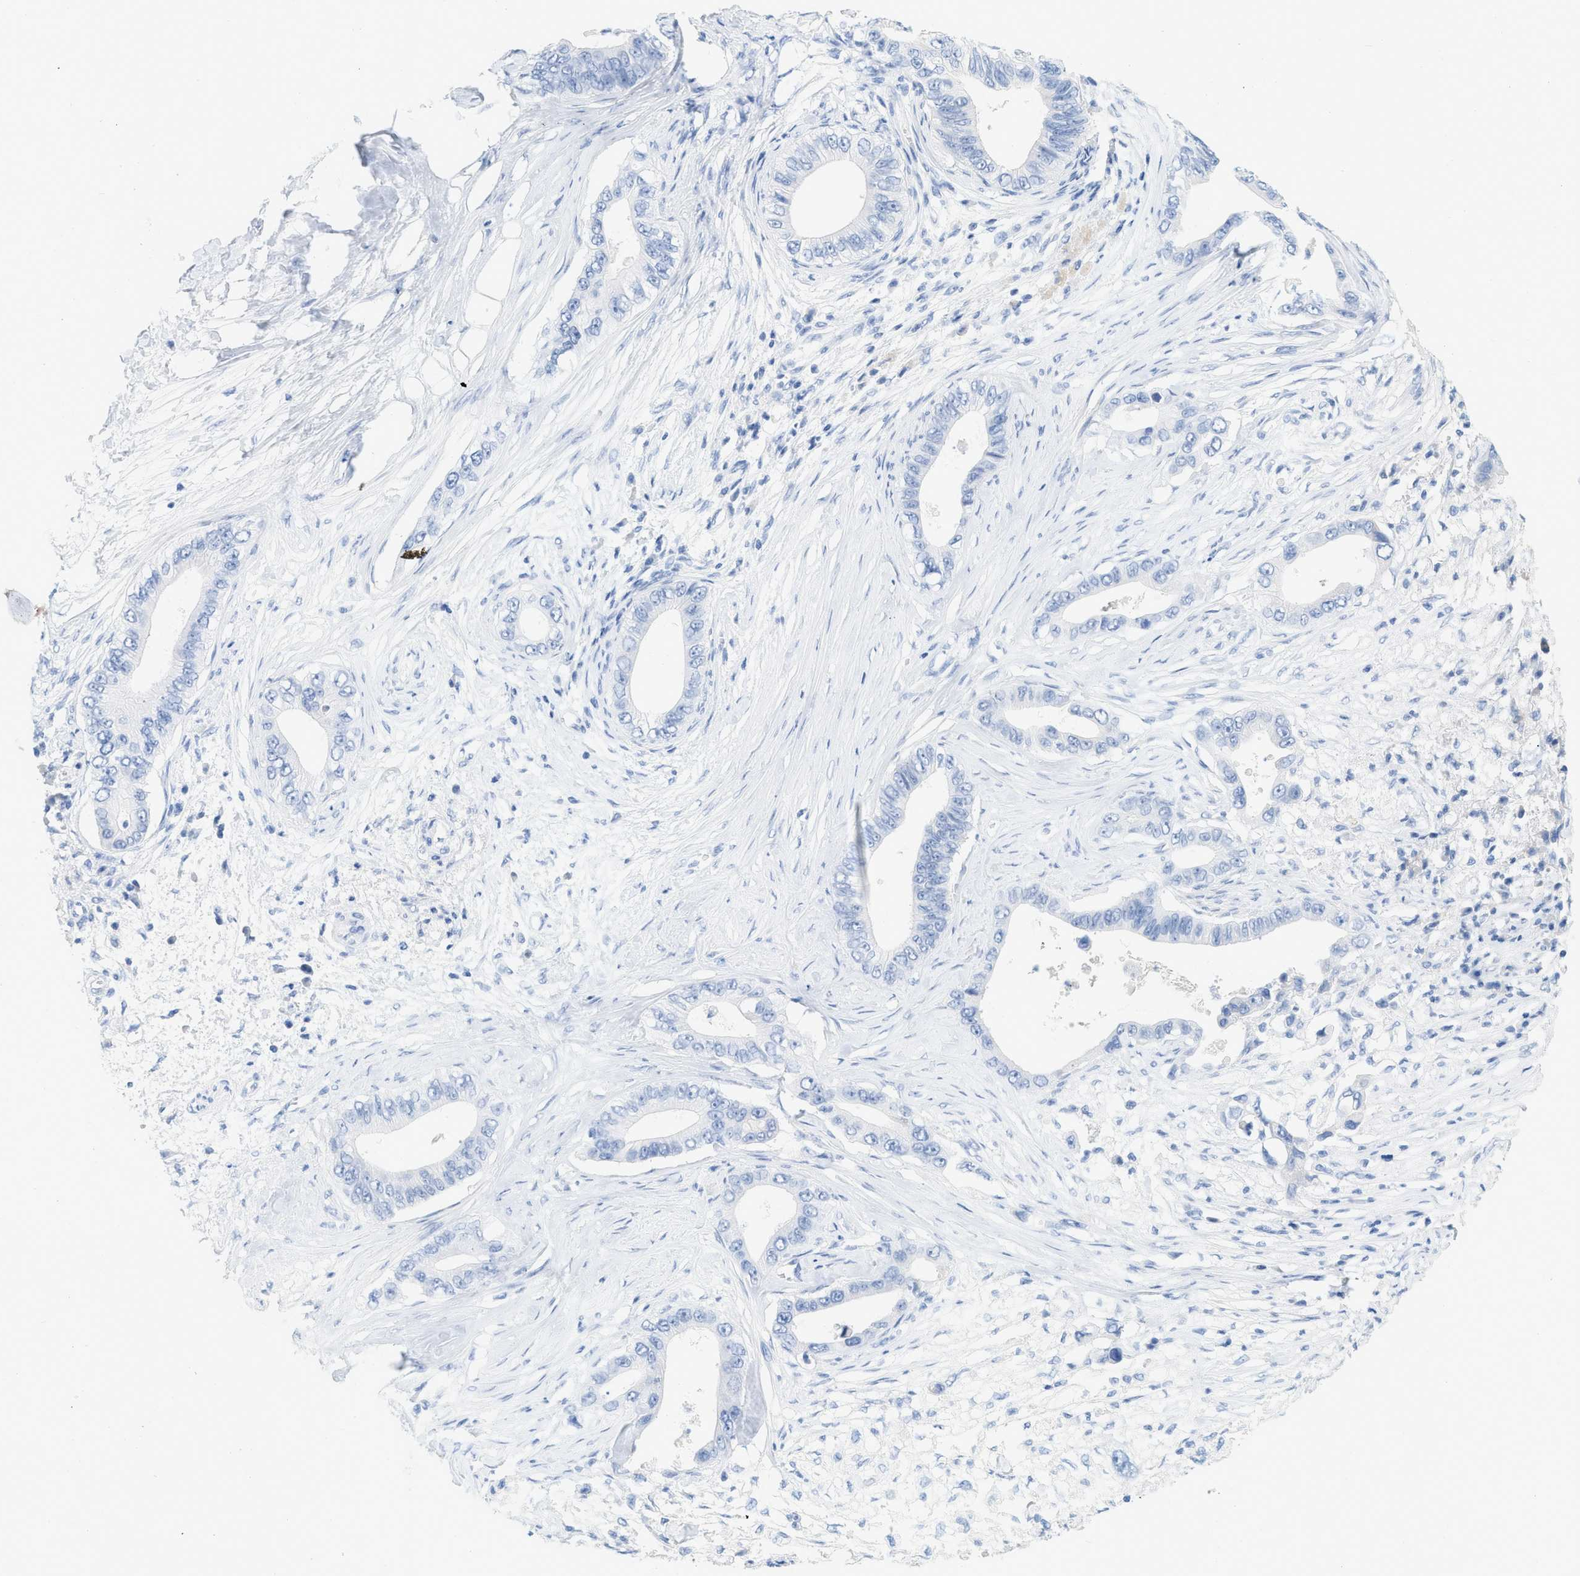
{"staining": {"intensity": "negative", "quantity": "none", "location": "none"}, "tissue": "pancreatic cancer", "cell_type": "Tumor cells", "image_type": "cancer", "snomed": [{"axis": "morphology", "description": "Adenocarcinoma, NOS"}, {"axis": "topography", "description": "Pancreas"}], "caption": "A histopathology image of human pancreatic adenocarcinoma is negative for staining in tumor cells.", "gene": "PAPPA", "patient": {"sex": "male", "age": 77}}